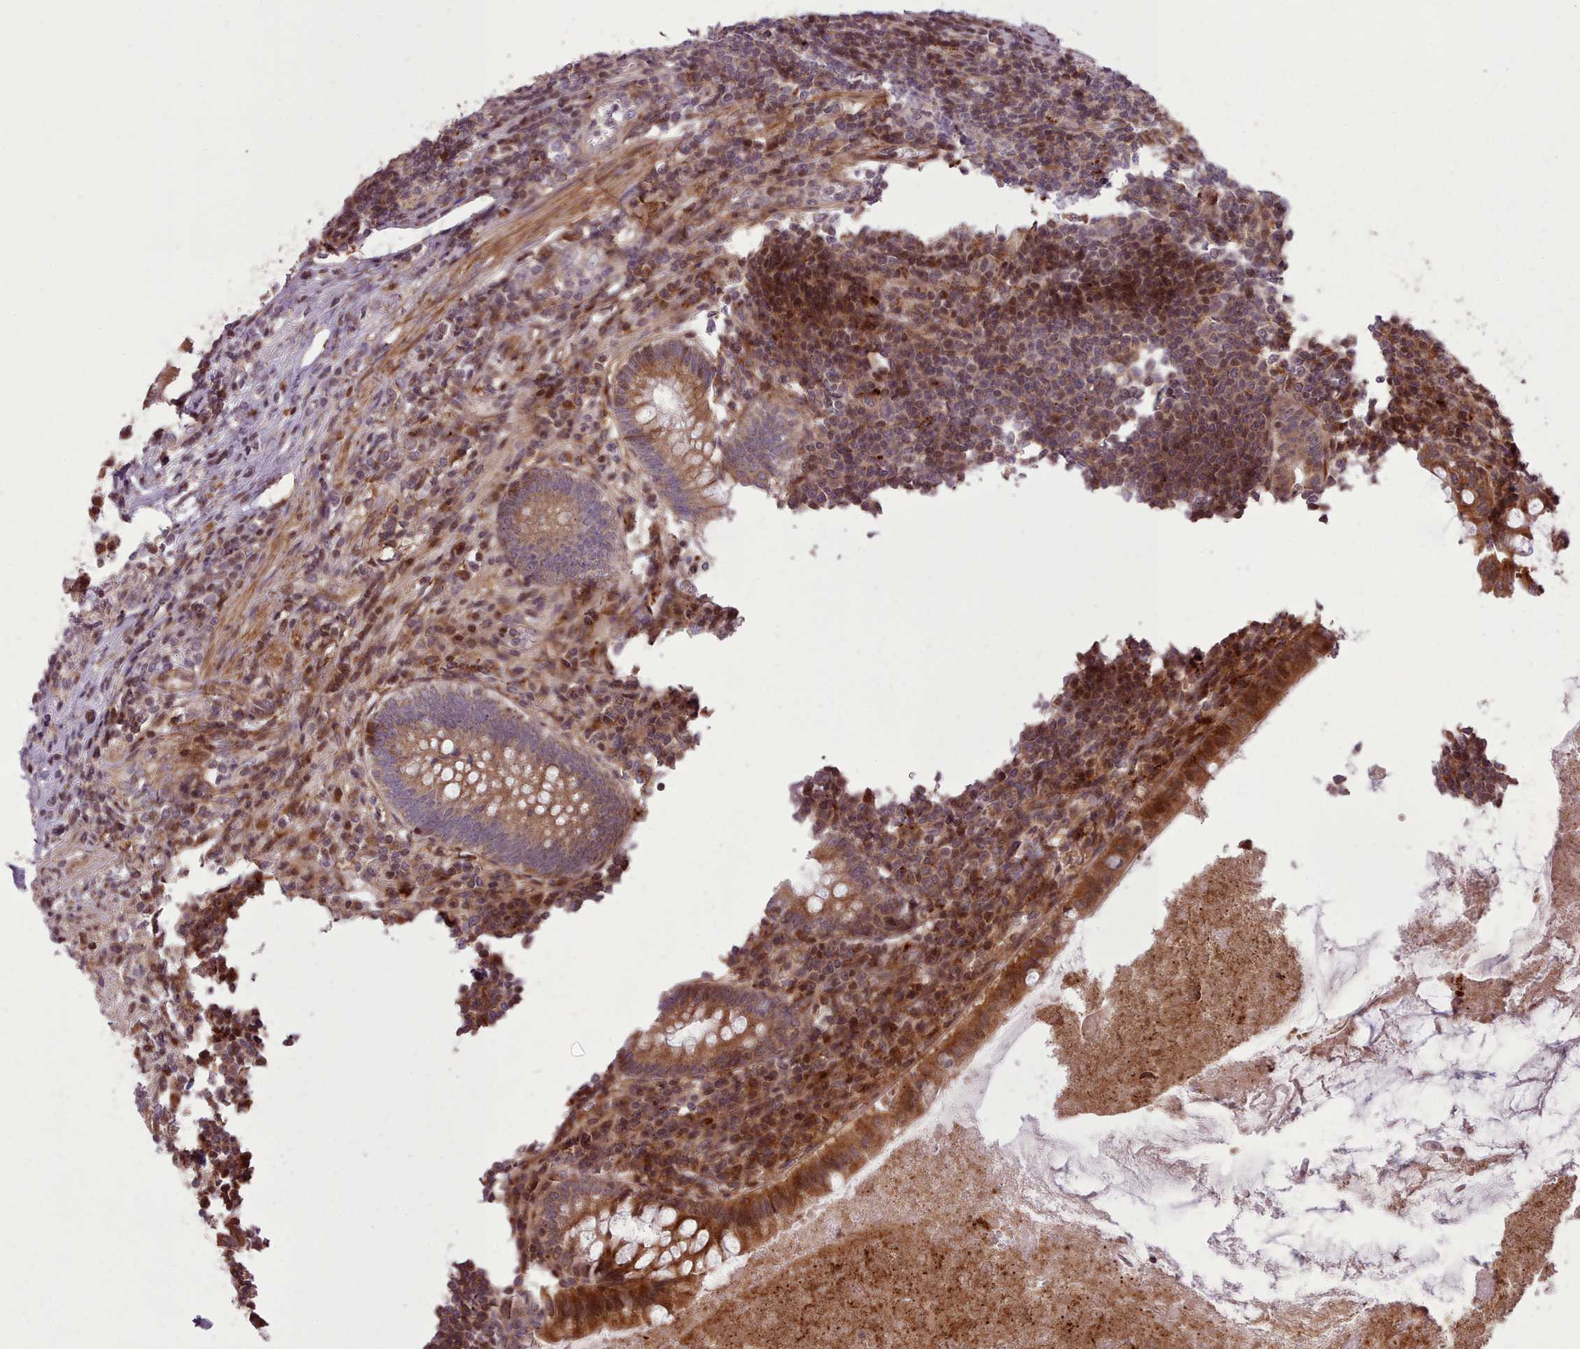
{"staining": {"intensity": "strong", "quantity": "25%-75%", "location": "cytoplasmic/membranous,nuclear"}, "tissue": "appendix", "cell_type": "Glandular cells", "image_type": "normal", "snomed": [{"axis": "morphology", "description": "Normal tissue, NOS"}, {"axis": "topography", "description": "Appendix"}], "caption": "Immunohistochemistry (IHC) (DAB (3,3'-diaminobenzidine)) staining of benign human appendix demonstrates strong cytoplasmic/membranous,nuclear protein expression in about 25%-75% of glandular cells. Nuclei are stained in blue.", "gene": "NLRP7", "patient": {"sex": "male", "age": 83}}